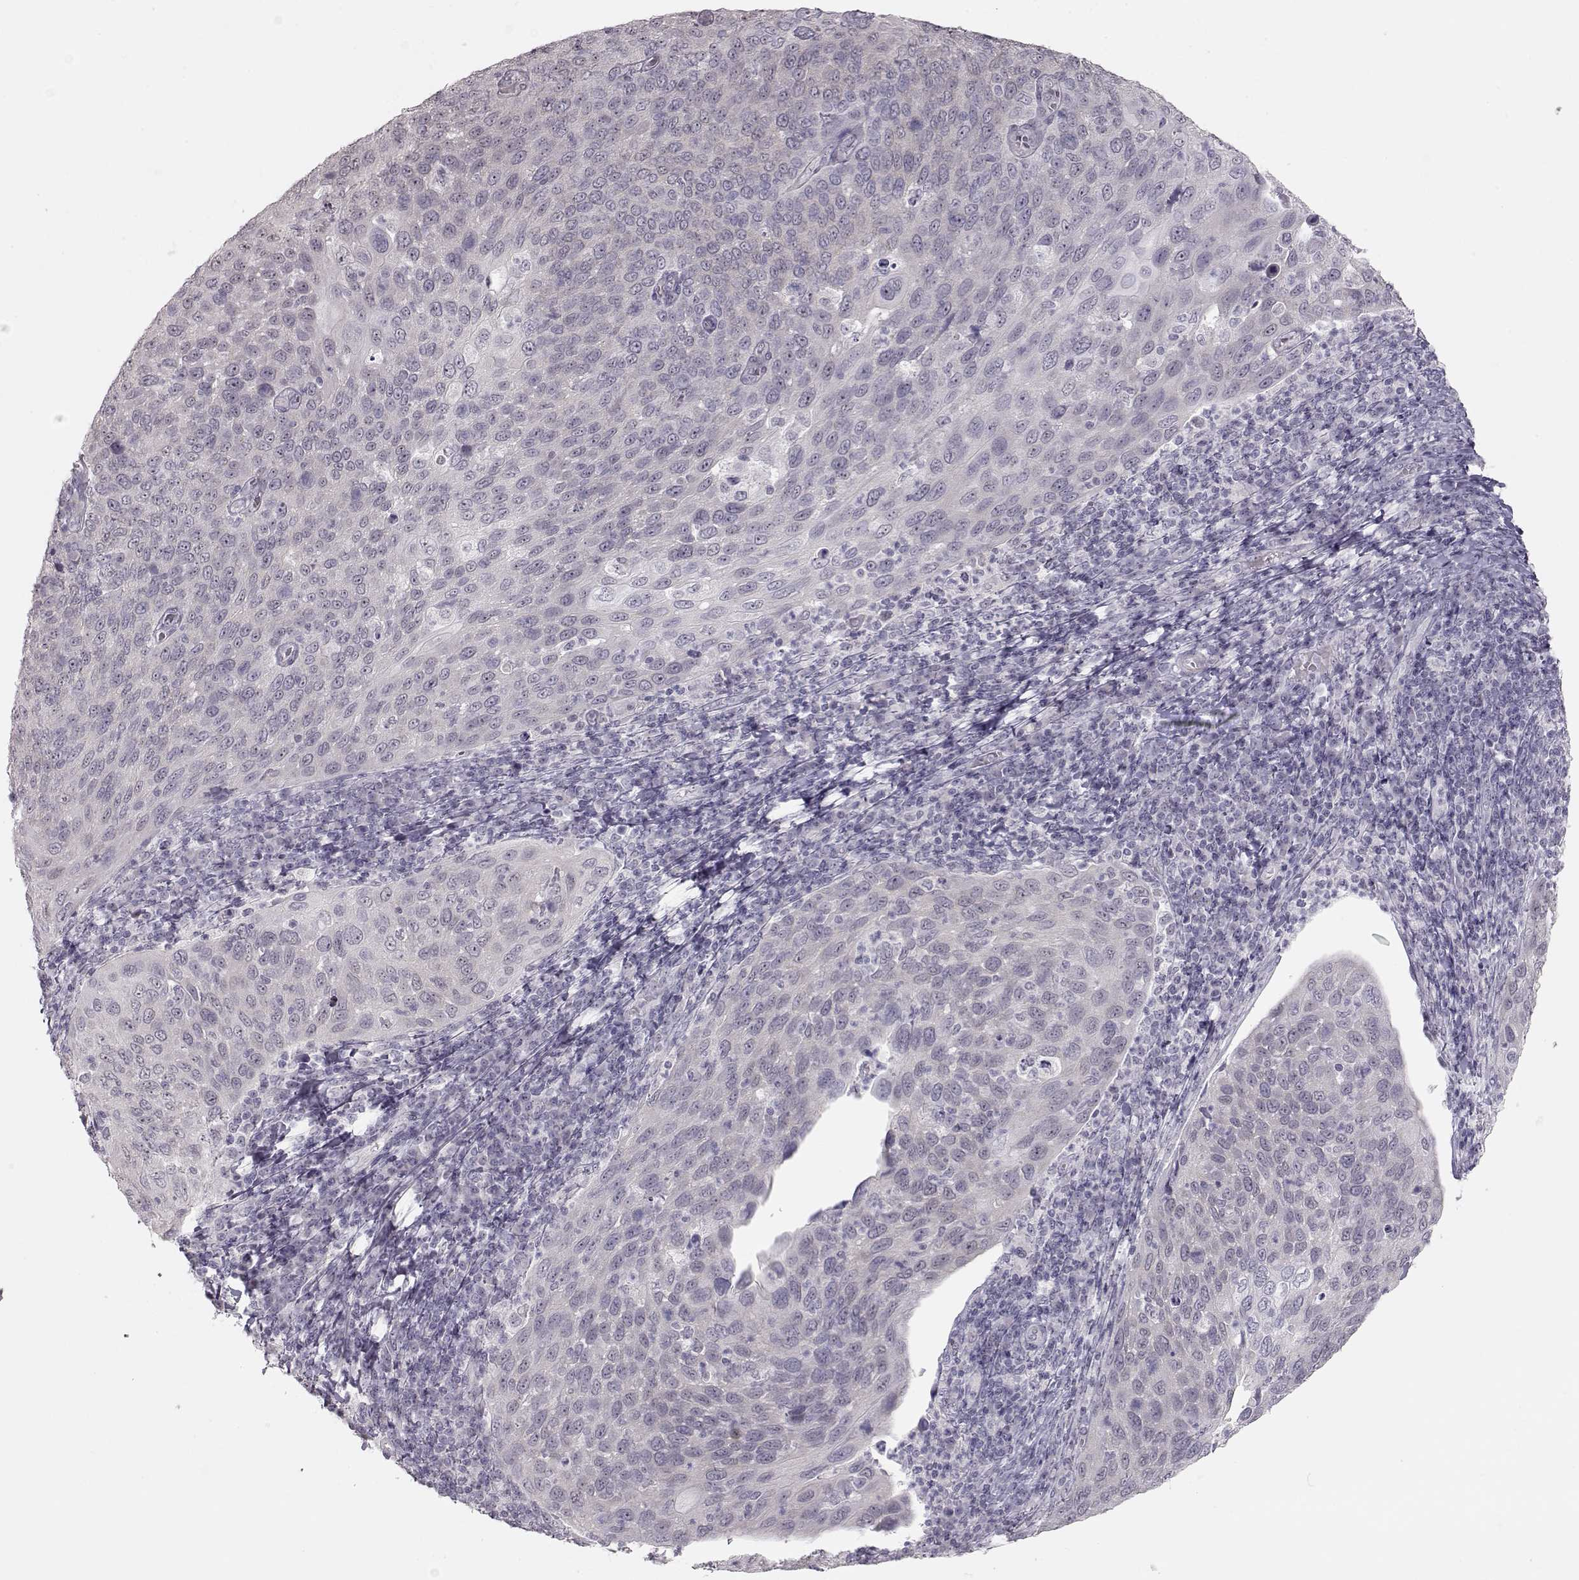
{"staining": {"intensity": "negative", "quantity": "none", "location": "none"}, "tissue": "cervical cancer", "cell_type": "Tumor cells", "image_type": "cancer", "snomed": [{"axis": "morphology", "description": "Squamous cell carcinoma, NOS"}, {"axis": "topography", "description": "Cervix"}], "caption": "This is a micrograph of IHC staining of cervical squamous cell carcinoma, which shows no staining in tumor cells.", "gene": "FAM205A", "patient": {"sex": "female", "age": 54}}